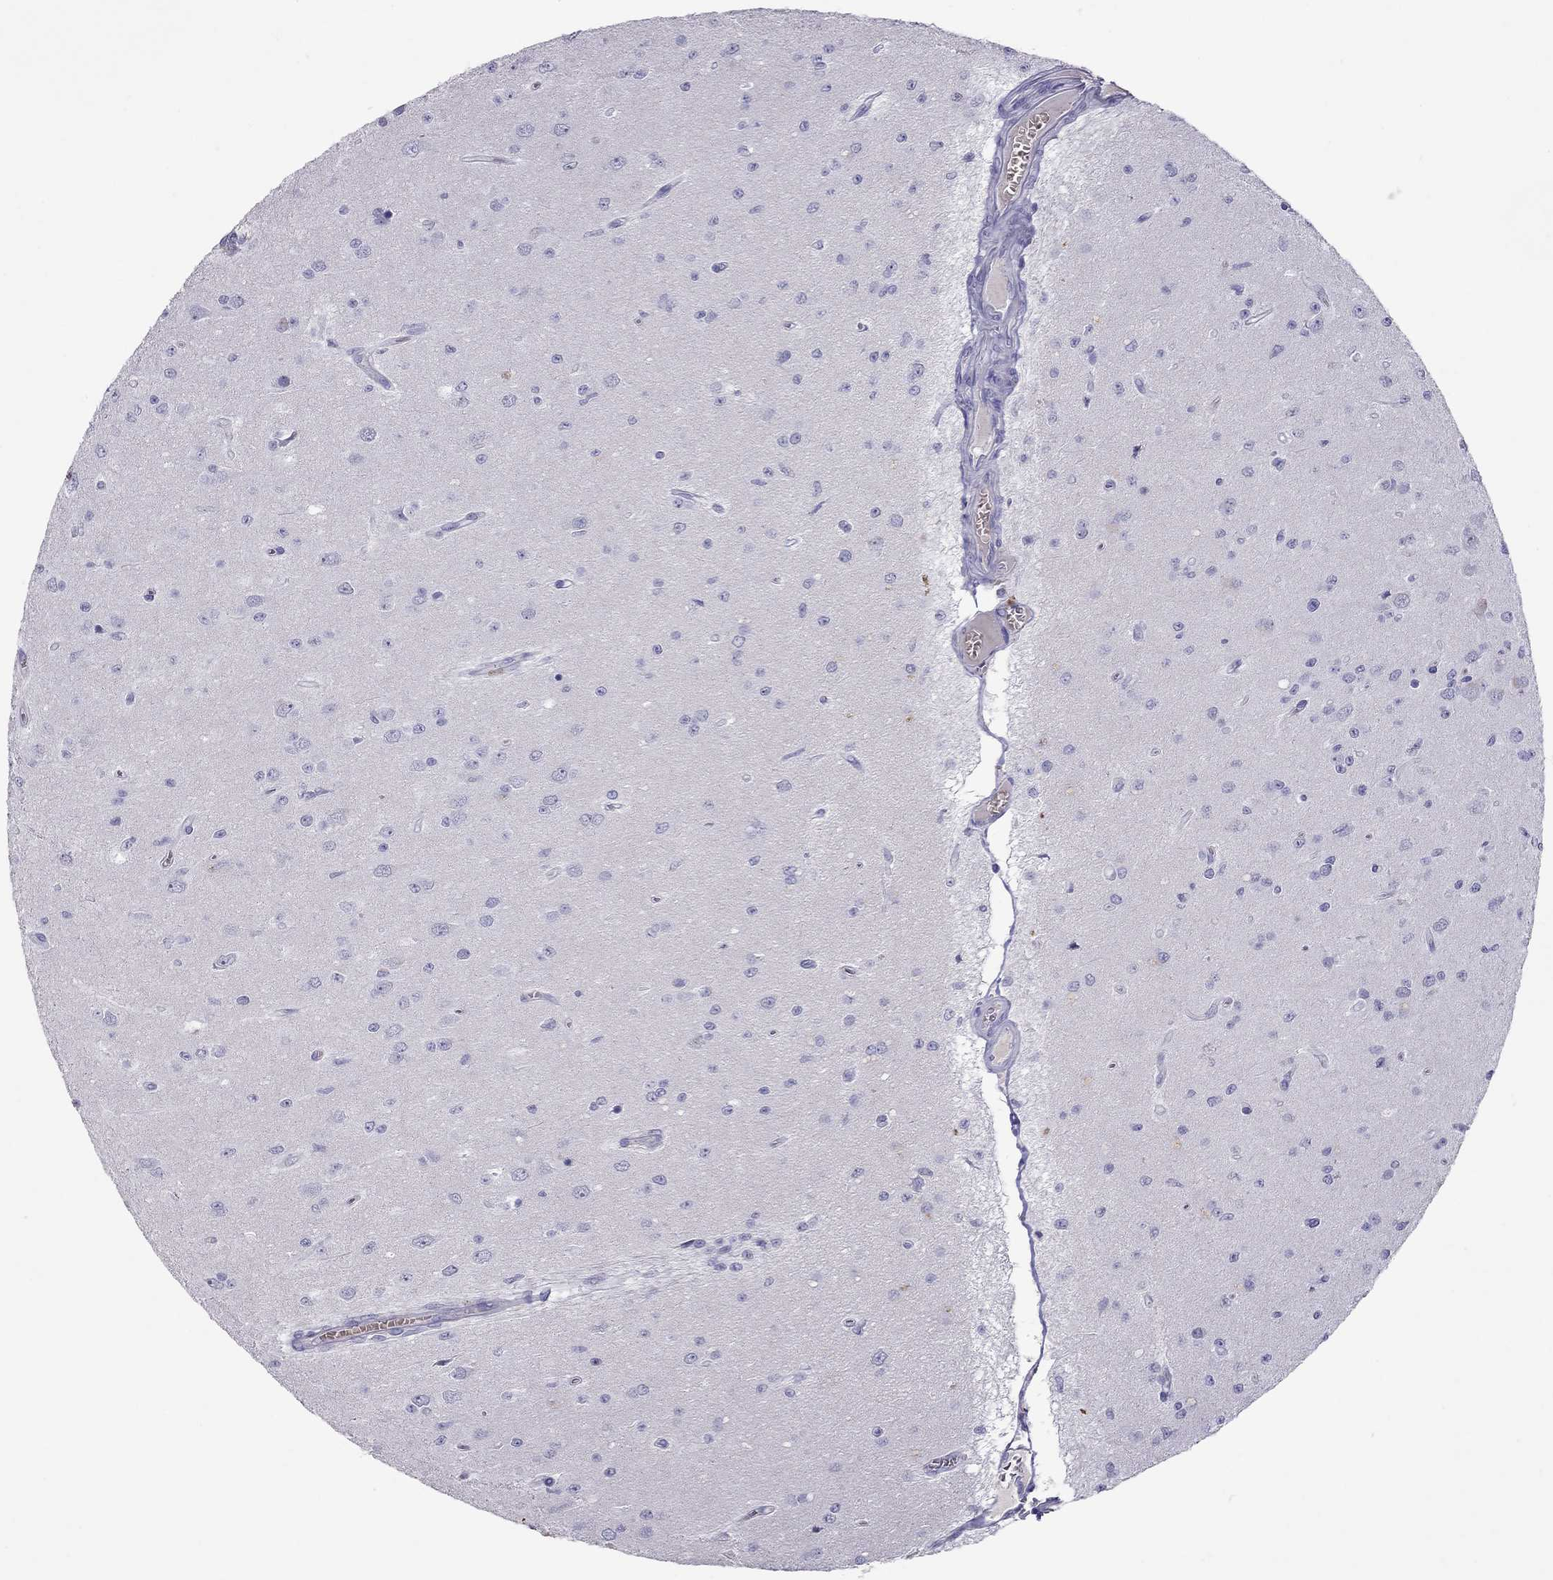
{"staining": {"intensity": "negative", "quantity": "none", "location": "none"}, "tissue": "glioma", "cell_type": "Tumor cells", "image_type": "cancer", "snomed": [{"axis": "morphology", "description": "Glioma, malignant, Low grade"}, {"axis": "topography", "description": "Brain"}], "caption": "IHC photomicrograph of glioma stained for a protein (brown), which displays no expression in tumor cells.", "gene": "MUC16", "patient": {"sex": "female", "age": 45}}